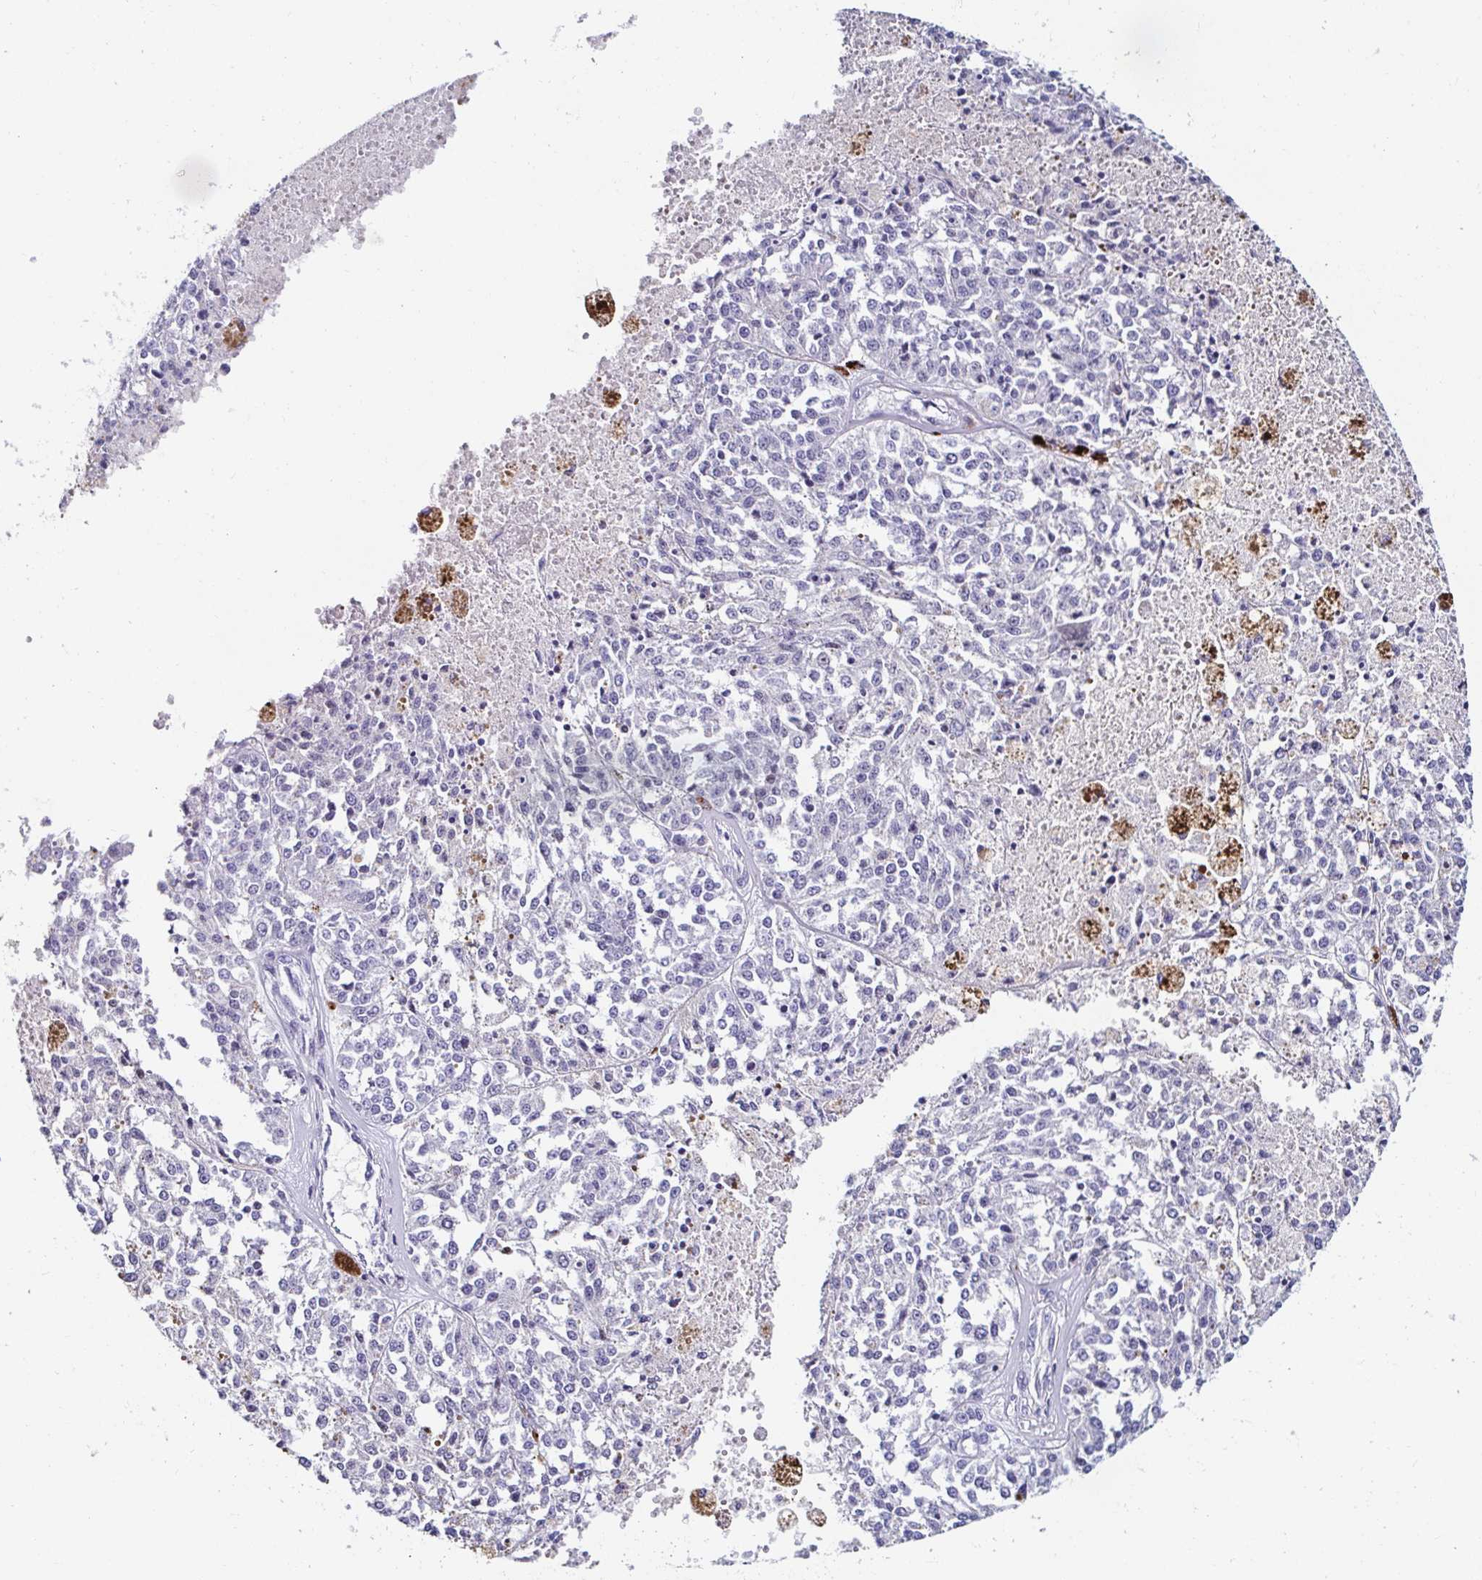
{"staining": {"intensity": "negative", "quantity": "none", "location": "none"}, "tissue": "melanoma", "cell_type": "Tumor cells", "image_type": "cancer", "snomed": [{"axis": "morphology", "description": "Malignant melanoma, Metastatic site"}, {"axis": "topography", "description": "Lymph node"}], "caption": "Malignant melanoma (metastatic site) was stained to show a protein in brown. There is no significant positivity in tumor cells. The staining is performed using DAB brown chromogen with nuclei counter-stained in using hematoxylin.", "gene": "OR10K1", "patient": {"sex": "female", "age": 64}}